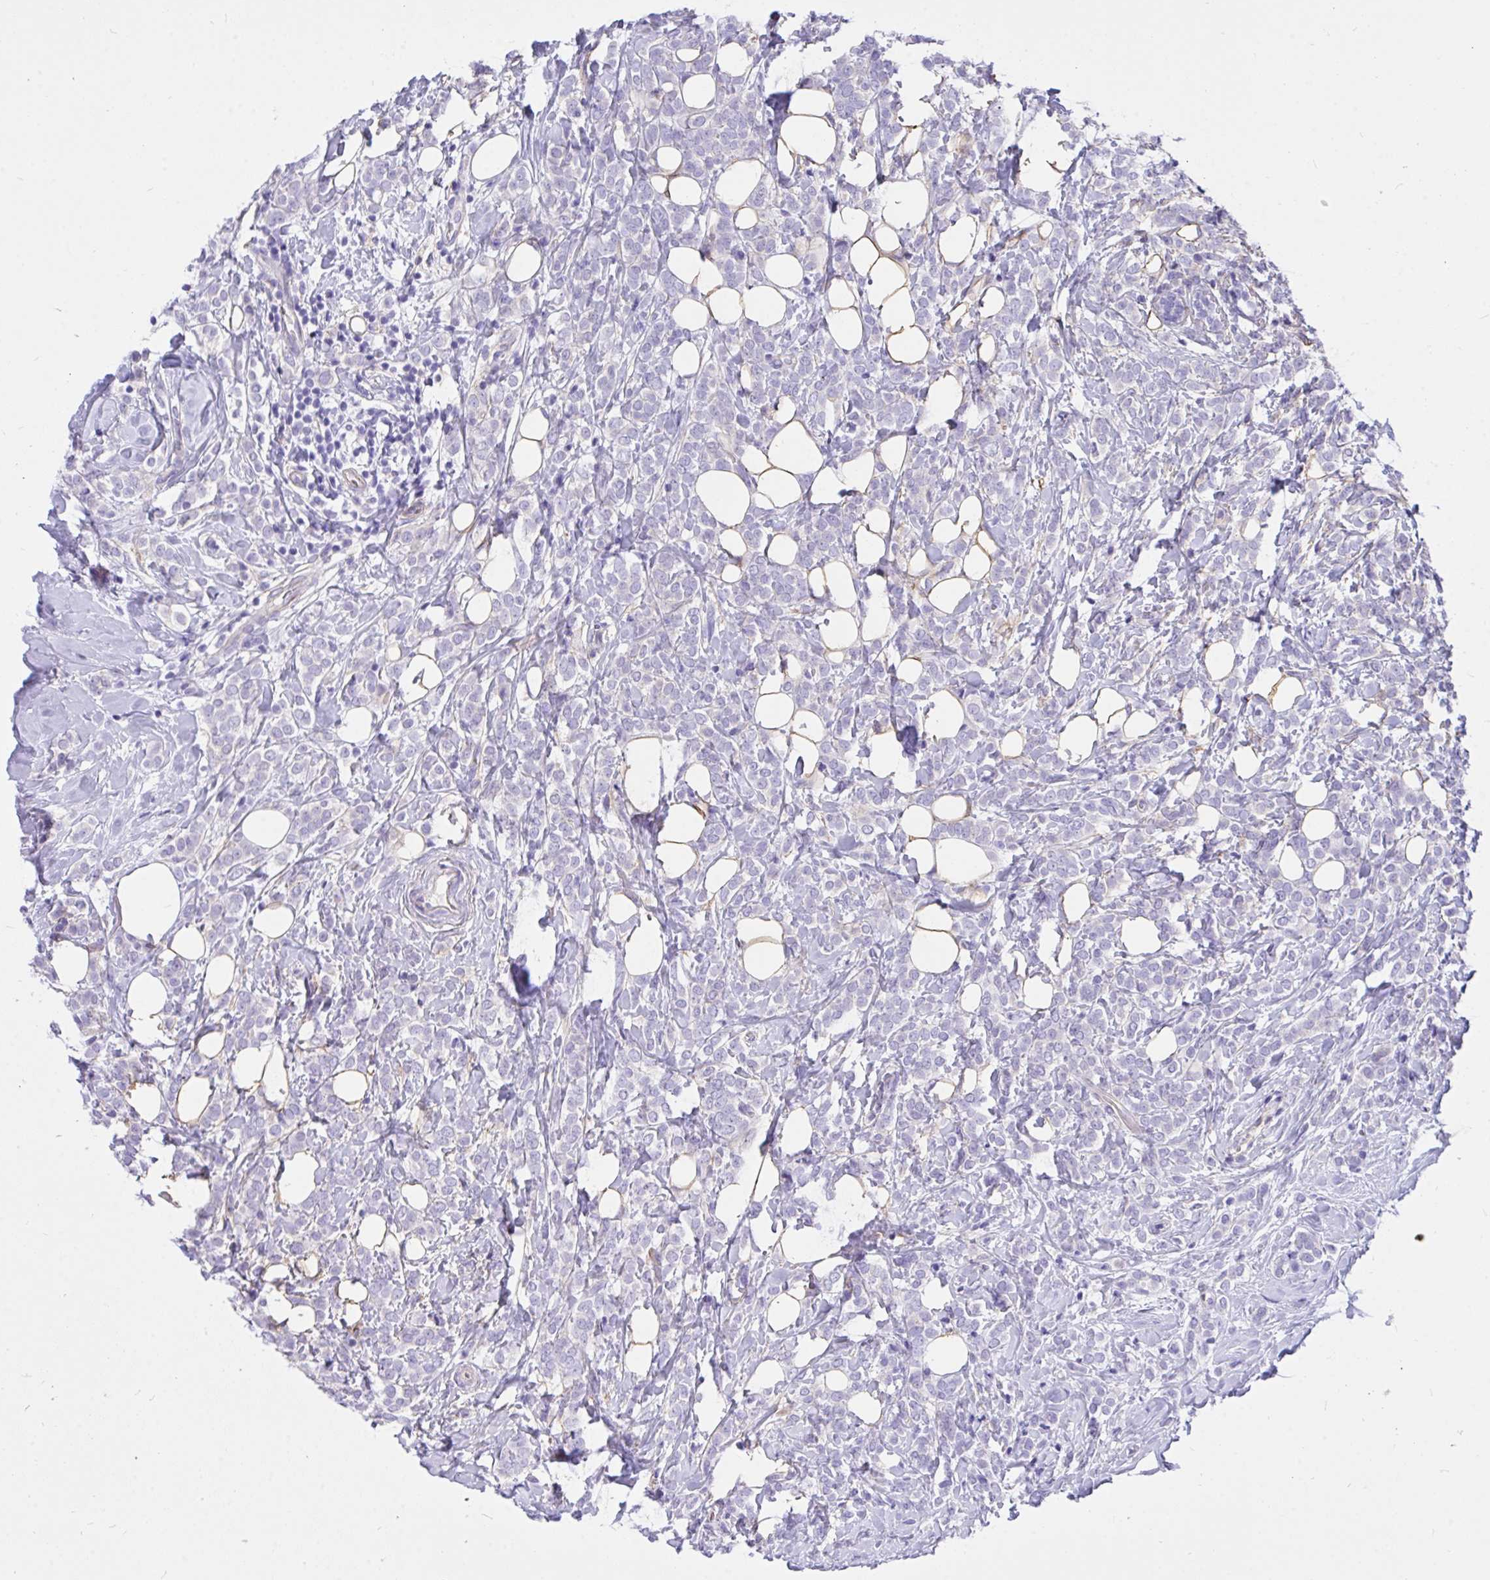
{"staining": {"intensity": "negative", "quantity": "none", "location": "none"}, "tissue": "breast cancer", "cell_type": "Tumor cells", "image_type": "cancer", "snomed": [{"axis": "morphology", "description": "Lobular carcinoma"}, {"axis": "topography", "description": "Breast"}], "caption": "Histopathology image shows no significant protein expression in tumor cells of breast lobular carcinoma. (Immunohistochemistry (ihc), brightfield microscopy, high magnification).", "gene": "TLN2", "patient": {"sex": "female", "age": 49}}